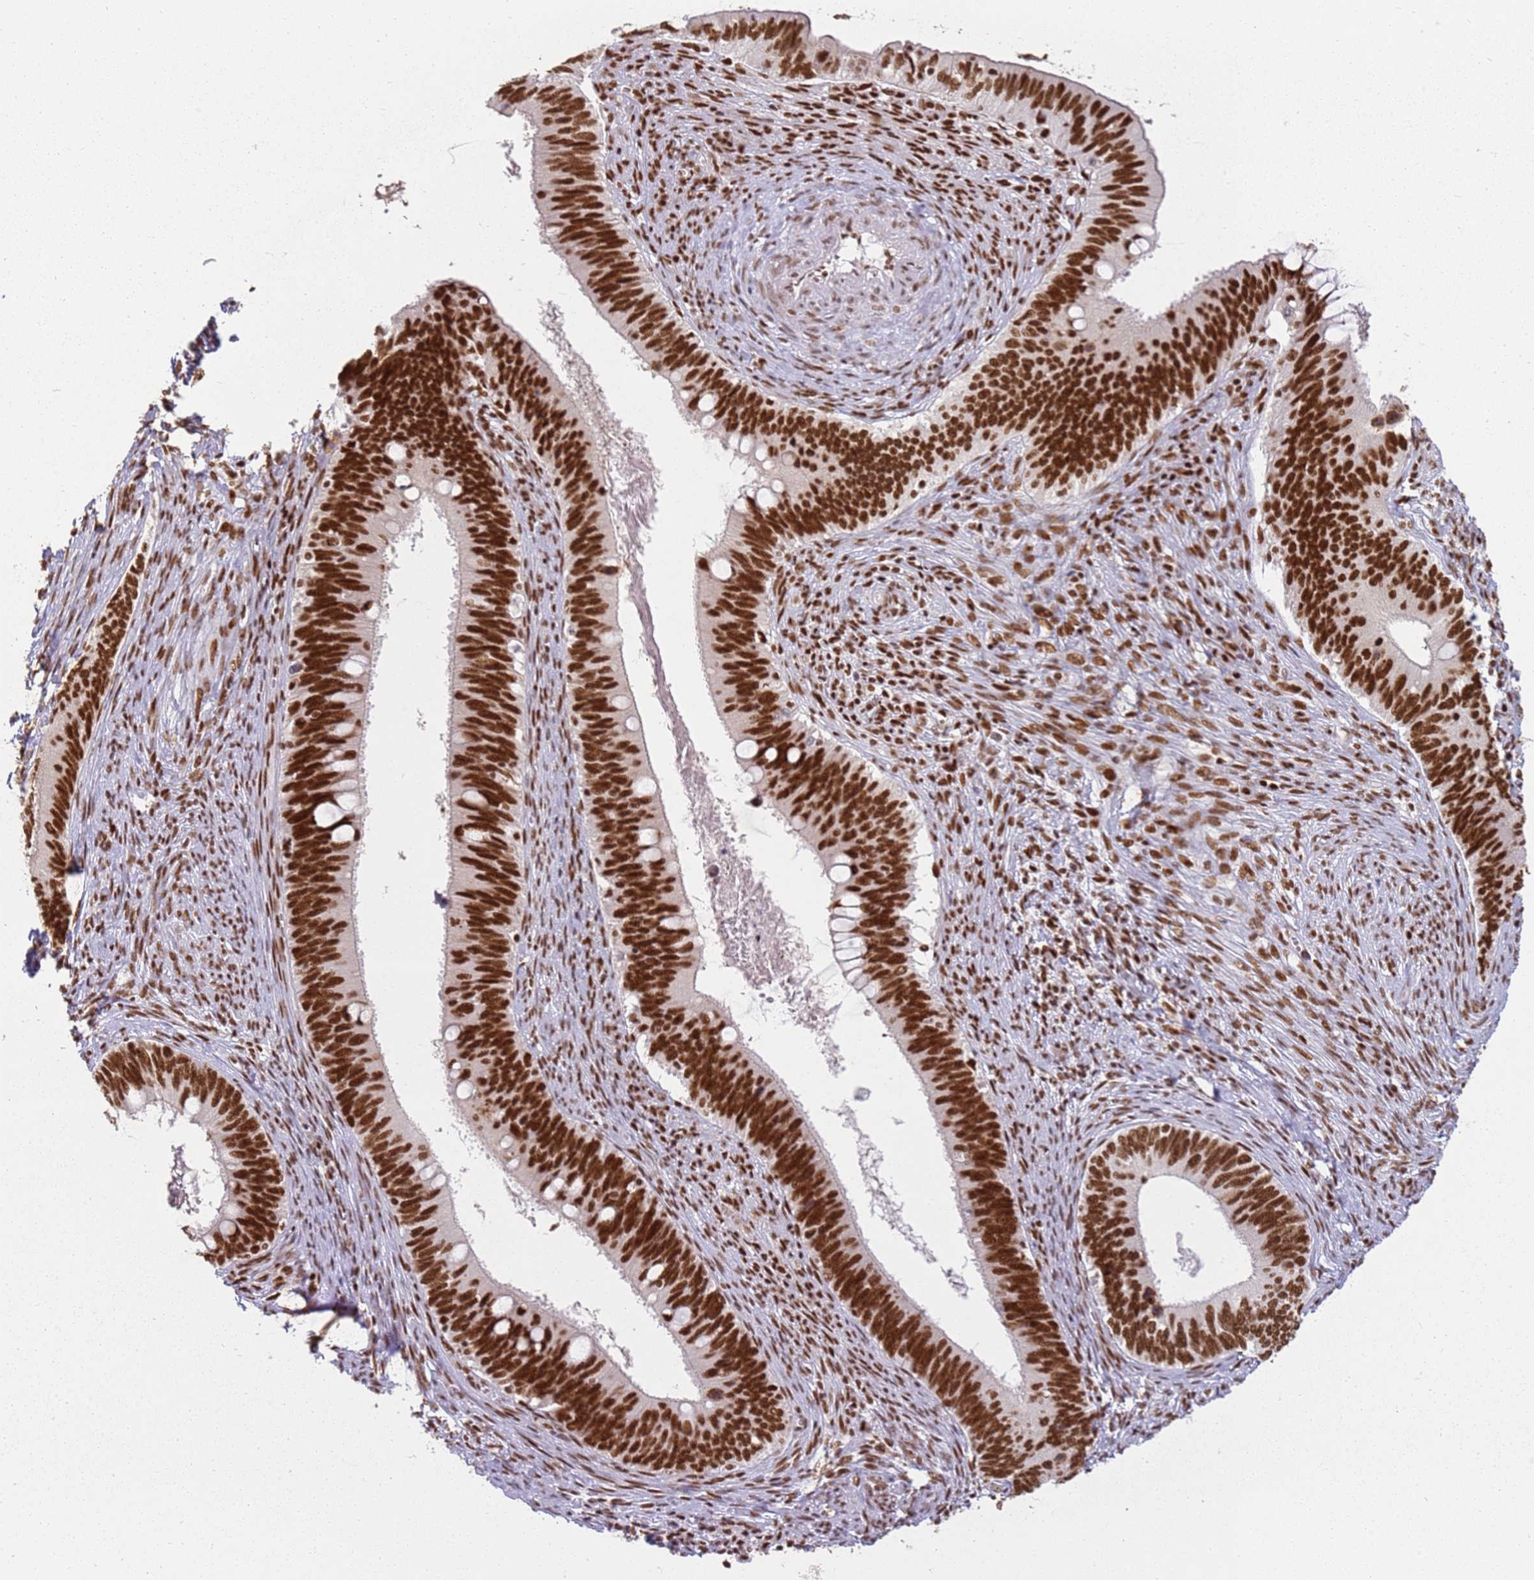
{"staining": {"intensity": "strong", "quantity": ">75%", "location": "nuclear"}, "tissue": "cervical cancer", "cell_type": "Tumor cells", "image_type": "cancer", "snomed": [{"axis": "morphology", "description": "Adenocarcinoma, NOS"}, {"axis": "topography", "description": "Cervix"}], "caption": "This photomicrograph shows cervical cancer (adenocarcinoma) stained with IHC to label a protein in brown. The nuclear of tumor cells show strong positivity for the protein. Nuclei are counter-stained blue.", "gene": "TENT4A", "patient": {"sex": "female", "age": 42}}